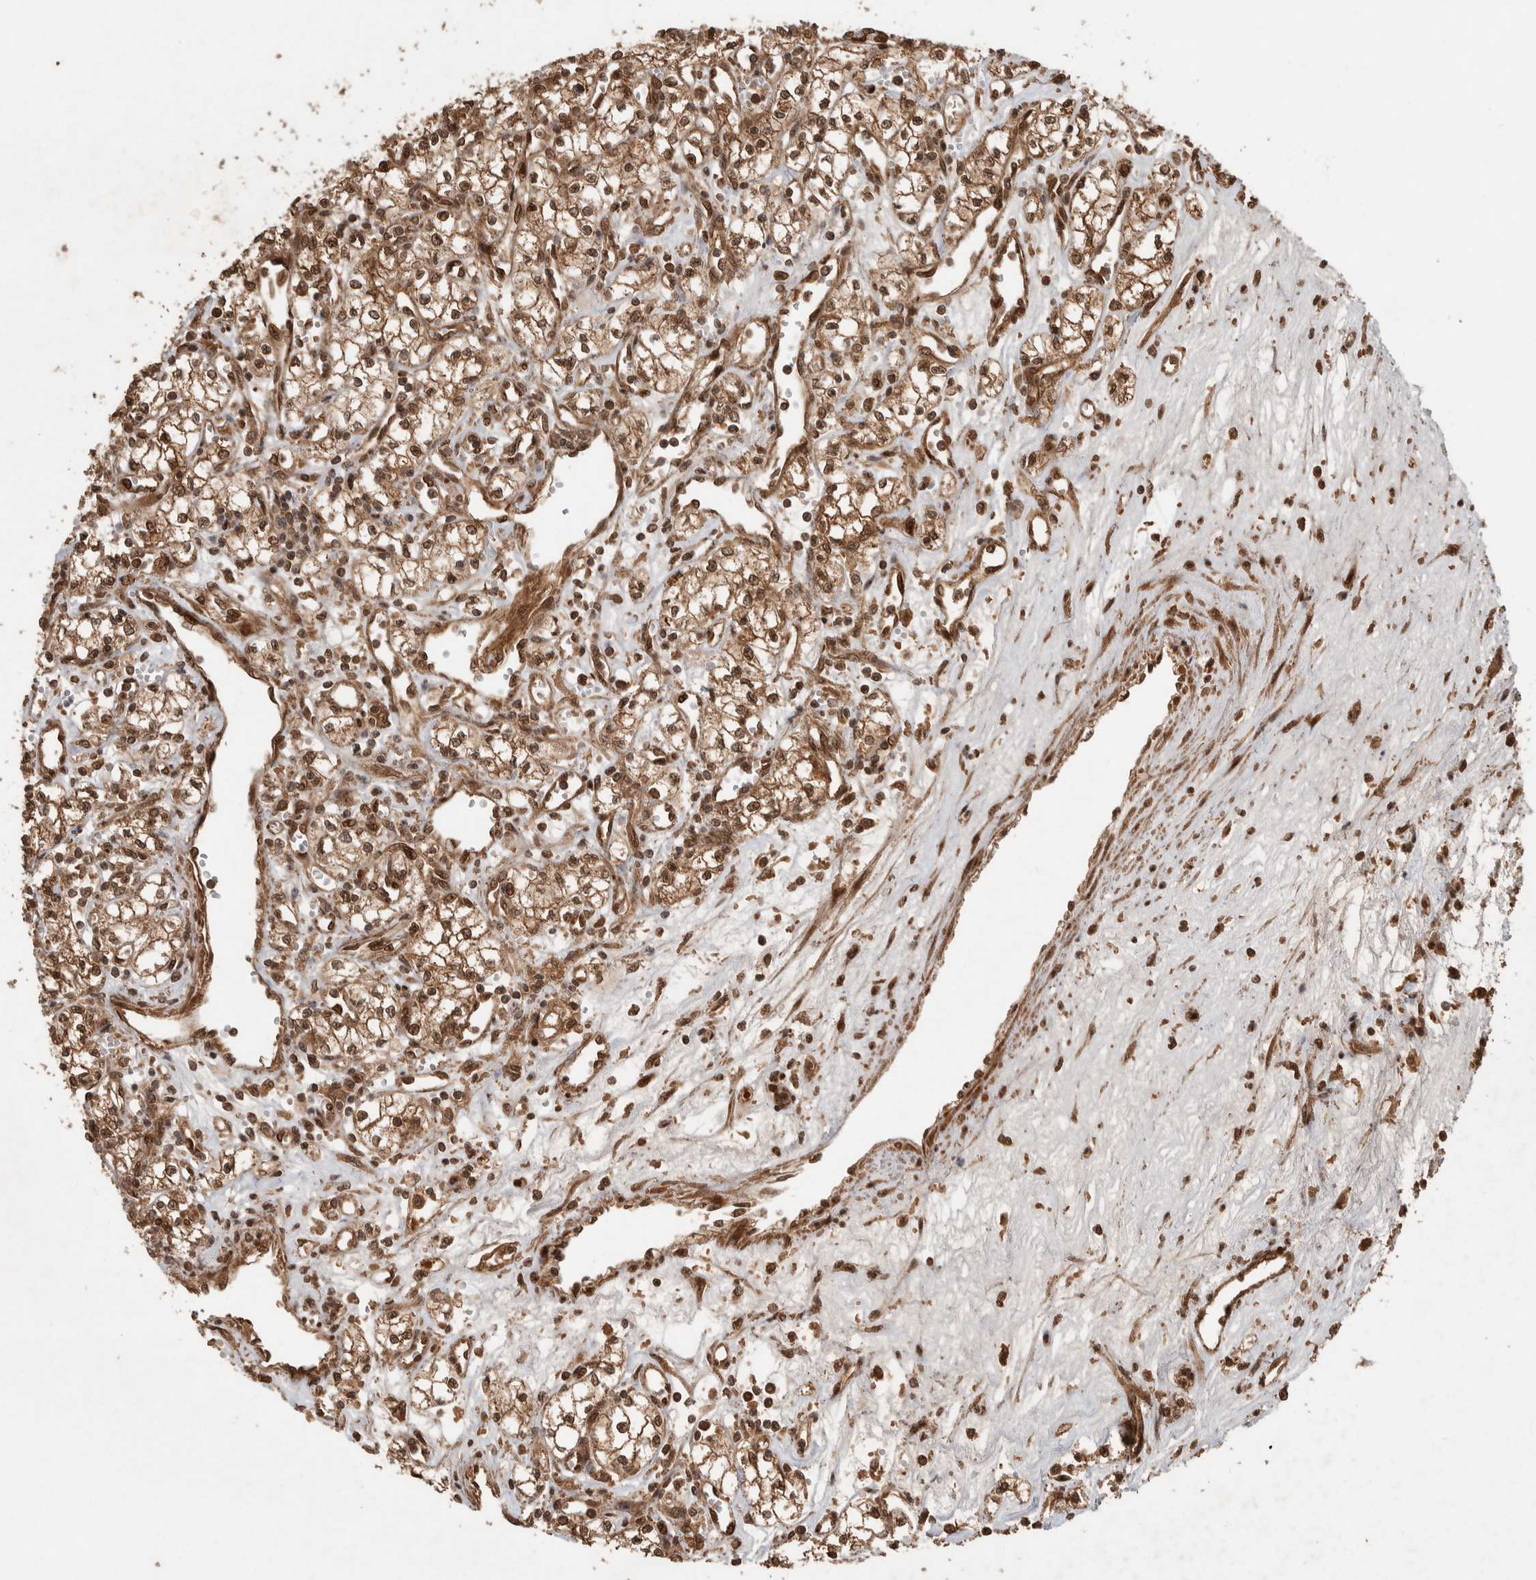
{"staining": {"intensity": "moderate", "quantity": ">75%", "location": "cytoplasmic/membranous,nuclear"}, "tissue": "renal cancer", "cell_type": "Tumor cells", "image_type": "cancer", "snomed": [{"axis": "morphology", "description": "Adenocarcinoma, NOS"}, {"axis": "topography", "description": "Kidney"}], "caption": "Renal cancer stained with a protein marker demonstrates moderate staining in tumor cells.", "gene": "CNTROB", "patient": {"sex": "male", "age": 59}}